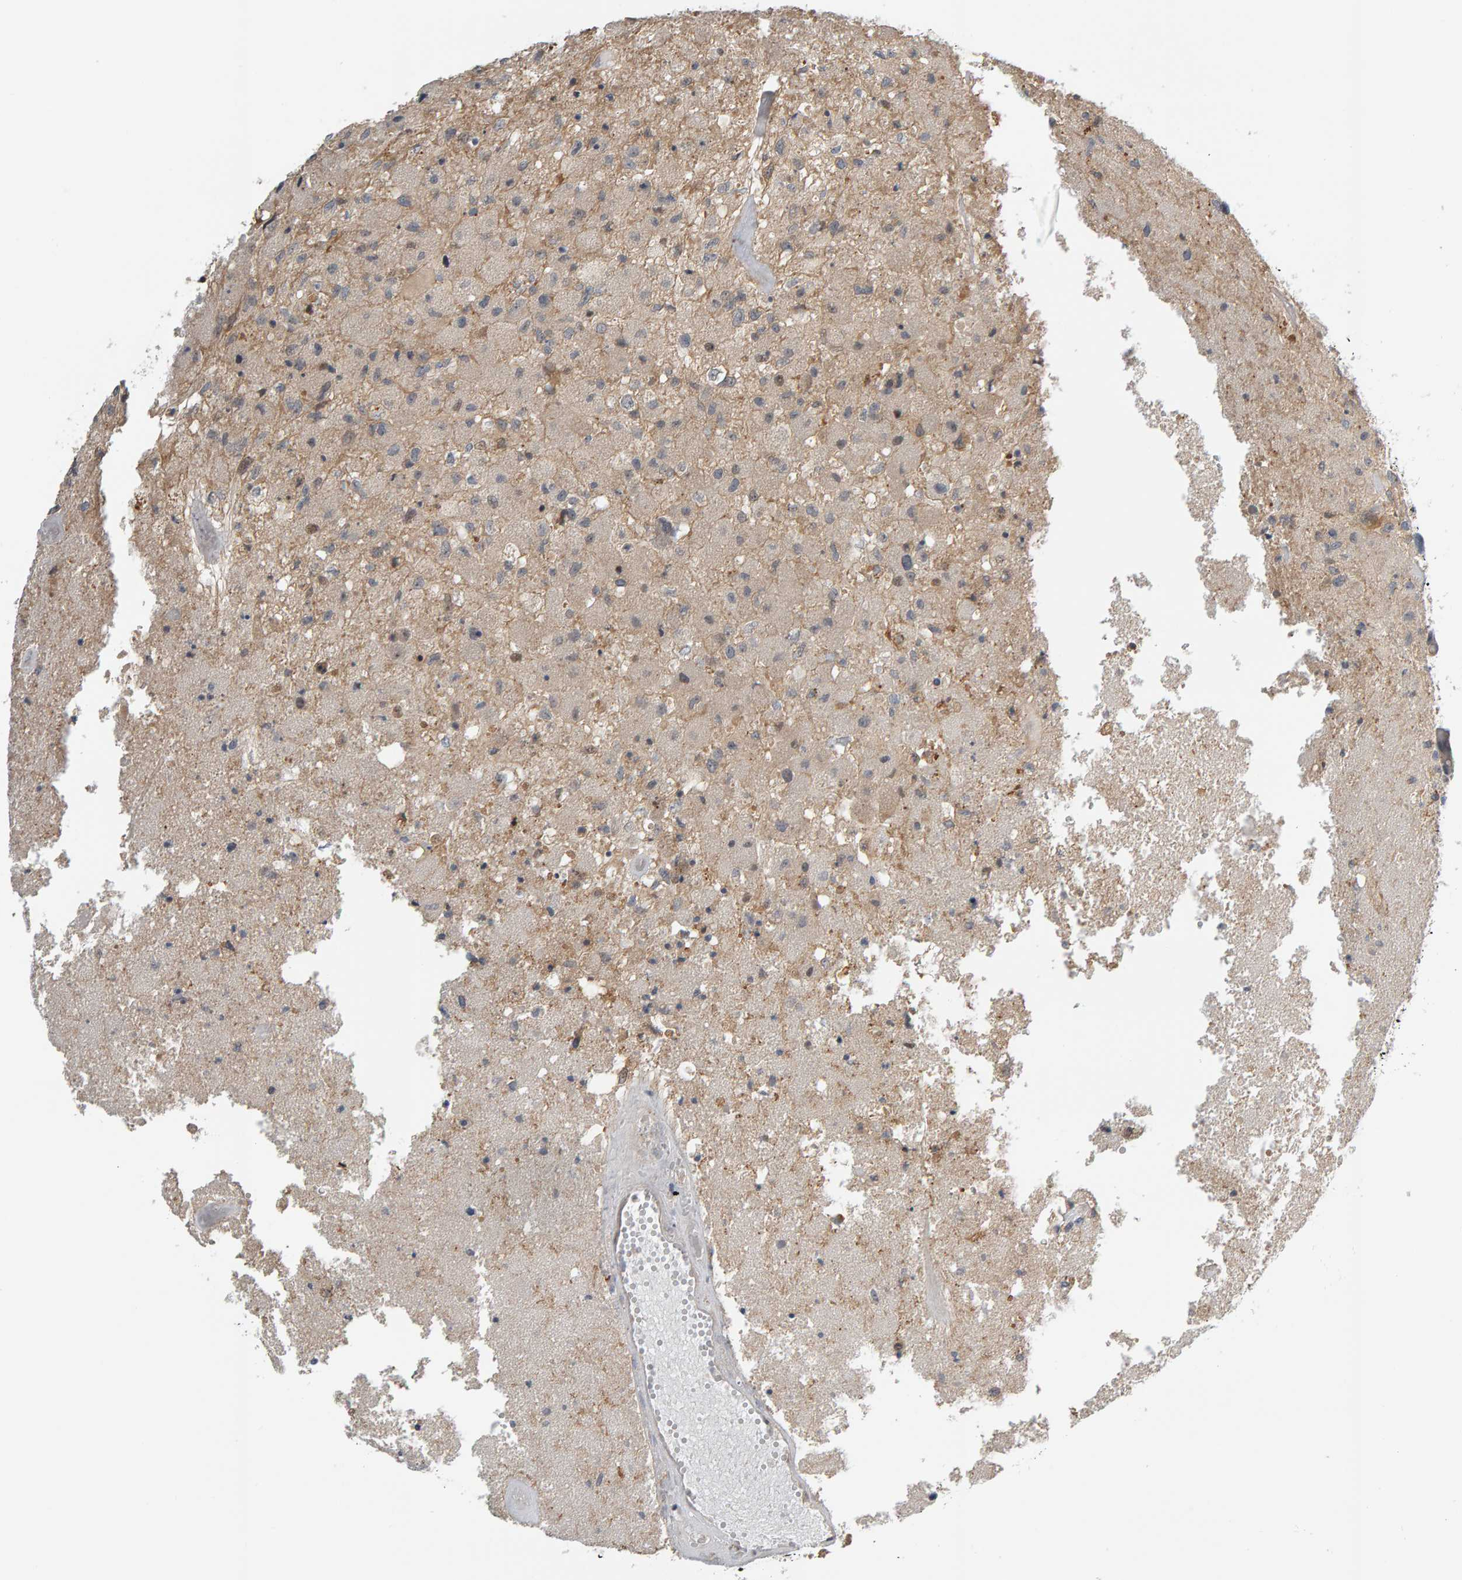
{"staining": {"intensity": "weak", "quantity": "<25%", "location": "cytoplasmic/membranous"}, "tissue": "glioma", "cell_type": "Tumor cells", "image_type": "cancer", "snomed": [{"axis": "morphology", "description": "Normal tissue, NOS"}, {"axis": "morphology", "description": "Glioma, malignant, High grade"}, {"axis": "topography", "description": "Cerebral cortex"}], "caption": "There is no significant staining in tumor cells of malignant glioma (high-grade). (DAB (3,3'-diaminobenzidine) IHC, high magnification).", "gene": "ZNF160", "patient": {"sex": "male", "age": 77}}